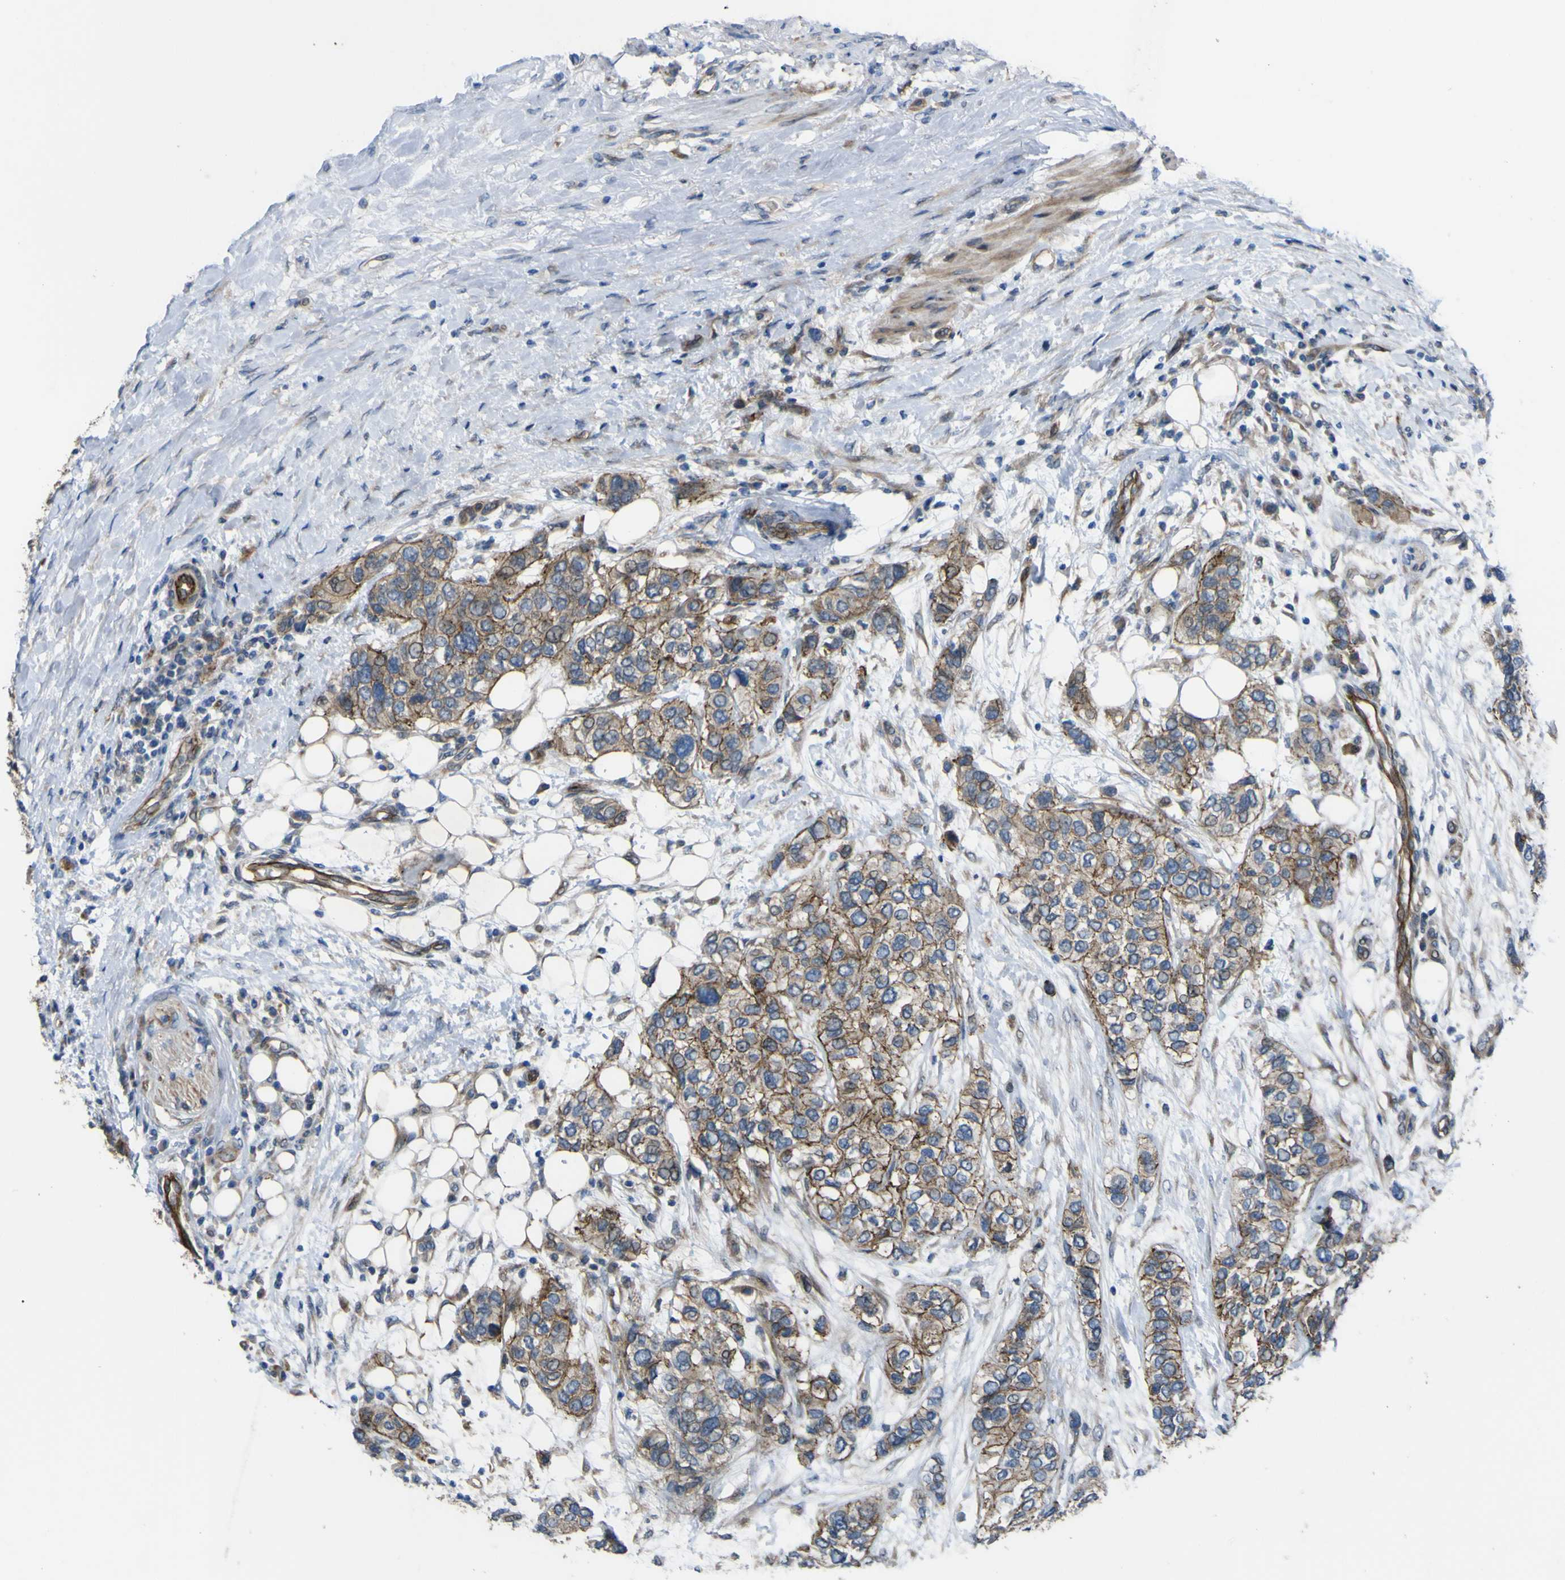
{"staining": {"intensity": "moderate", "quantity": ">75%", "location": "cytoplasmic/membranous"}, "tissue": "urothelial cancer", "cell_type": "Tumor cells", "image_type": "cancer", "snomed": [{"axis": "morphology", "description": "Urothelial carcinoma, High grade"}, {"axis": "topography", "description": "Urinary bladder"}], "caption": "Moderate cytoplasmic/membranous positivity for a protein is seen in approximately >75% of tumor cells of urothelial cancer using immunohistochemistry.", "gene": "FBXO30", "patient": {"sex": "female", "age": 56}}